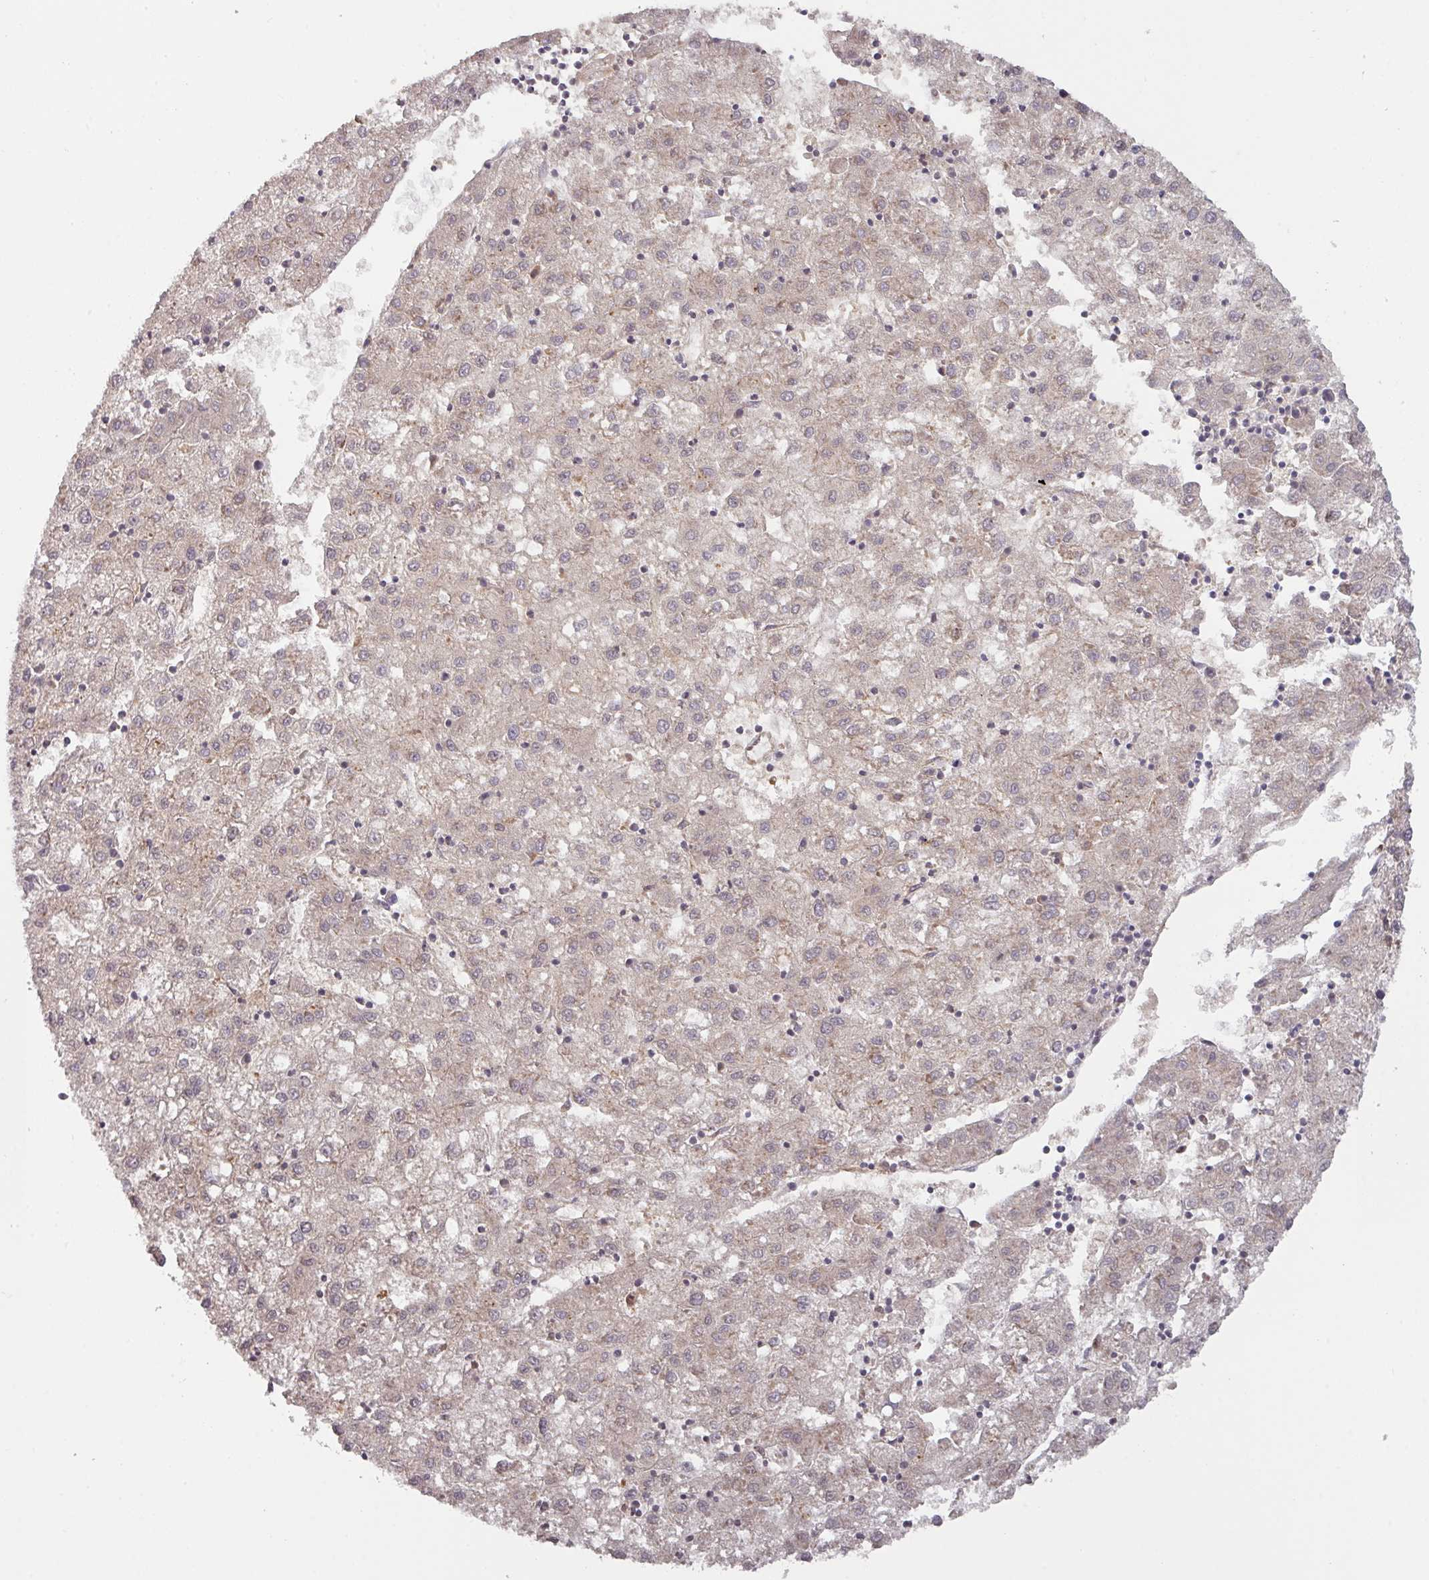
{"staining": {"intensity": "weak", "quantity": "25%-75%", "location": "cytoplasmic/membranous"}, "tissue": "liver cancer", "cell_type": "Tumor cells", "image_type": "cancer", "snomed": [{"axis": "morphology", "description": "Carcinoma, Hepatocellular, NOS"}, {"axis": "topography", "description": "Liver"}], "caption": "Liver hepatocellular carcinoma tissue displays weak cytoplasmic/membranous expression in about 25%-75% of tumor cells, visualized by immunohistochemistry.", "gene": "CYFIP2", "patient": {"sex": "male", "age": 72}}